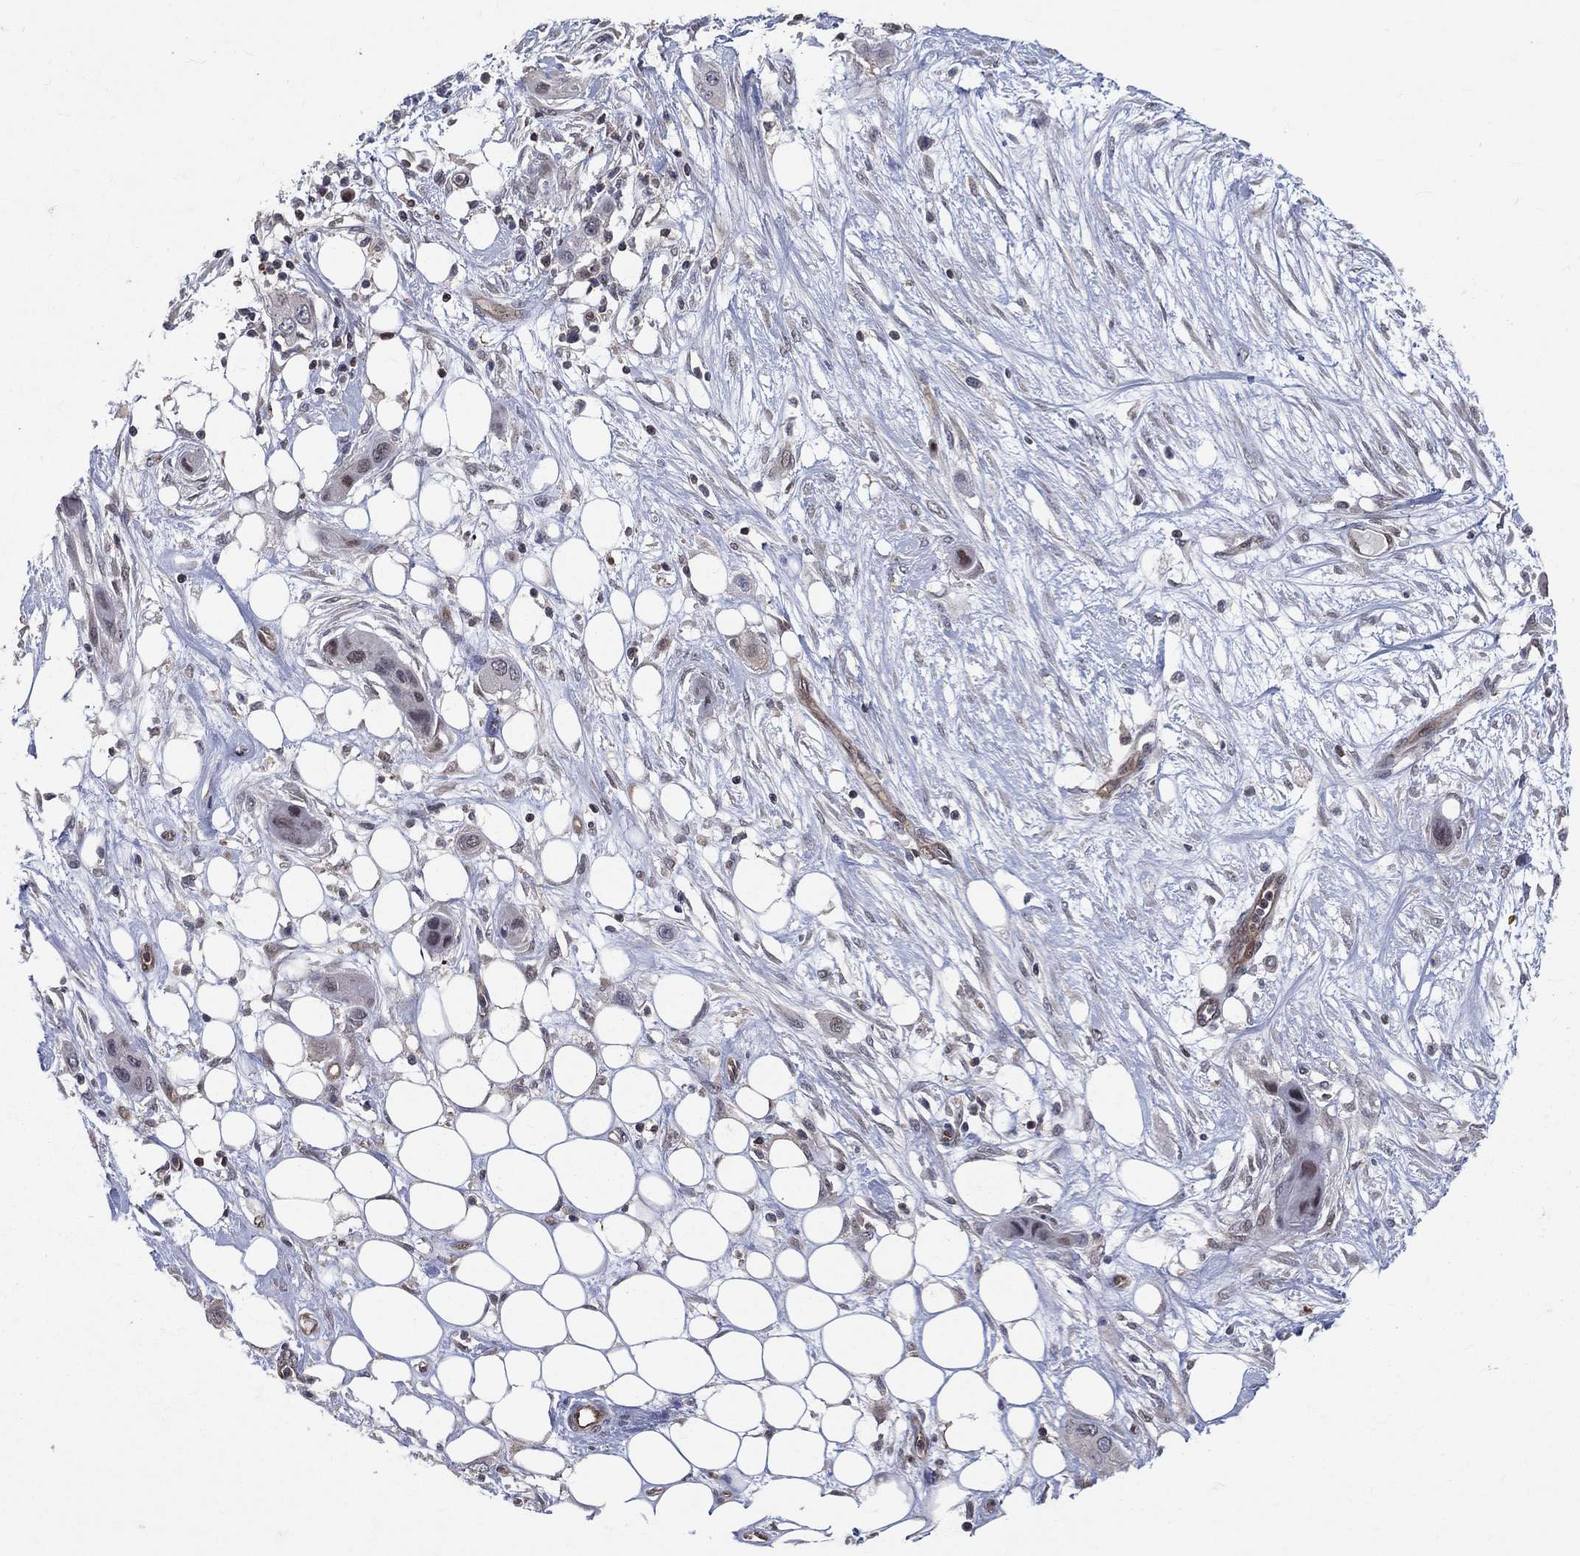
{"staining": {"intensity": "negative", "quantity": "none", "location": "none"}, "tissue": "skin cancer", "cell_type": "Tumor cells", "image_type": "cancer", "snomed": [{"axis": "morphology", "description": "Squamous cell carcinoma, NOS"}, {"axis": "topography", "description": "Skin"}], "caption": "A high-resolution photomicrograph shows IHC staining of squamous cell carcinoma (skin), which shows no significant staining in tumor cells. (DAB IHC visualized using brightfield microscopy, high magnification).", "gene": "GMPR2", "patient": {"sex": "male", "age": 79}}